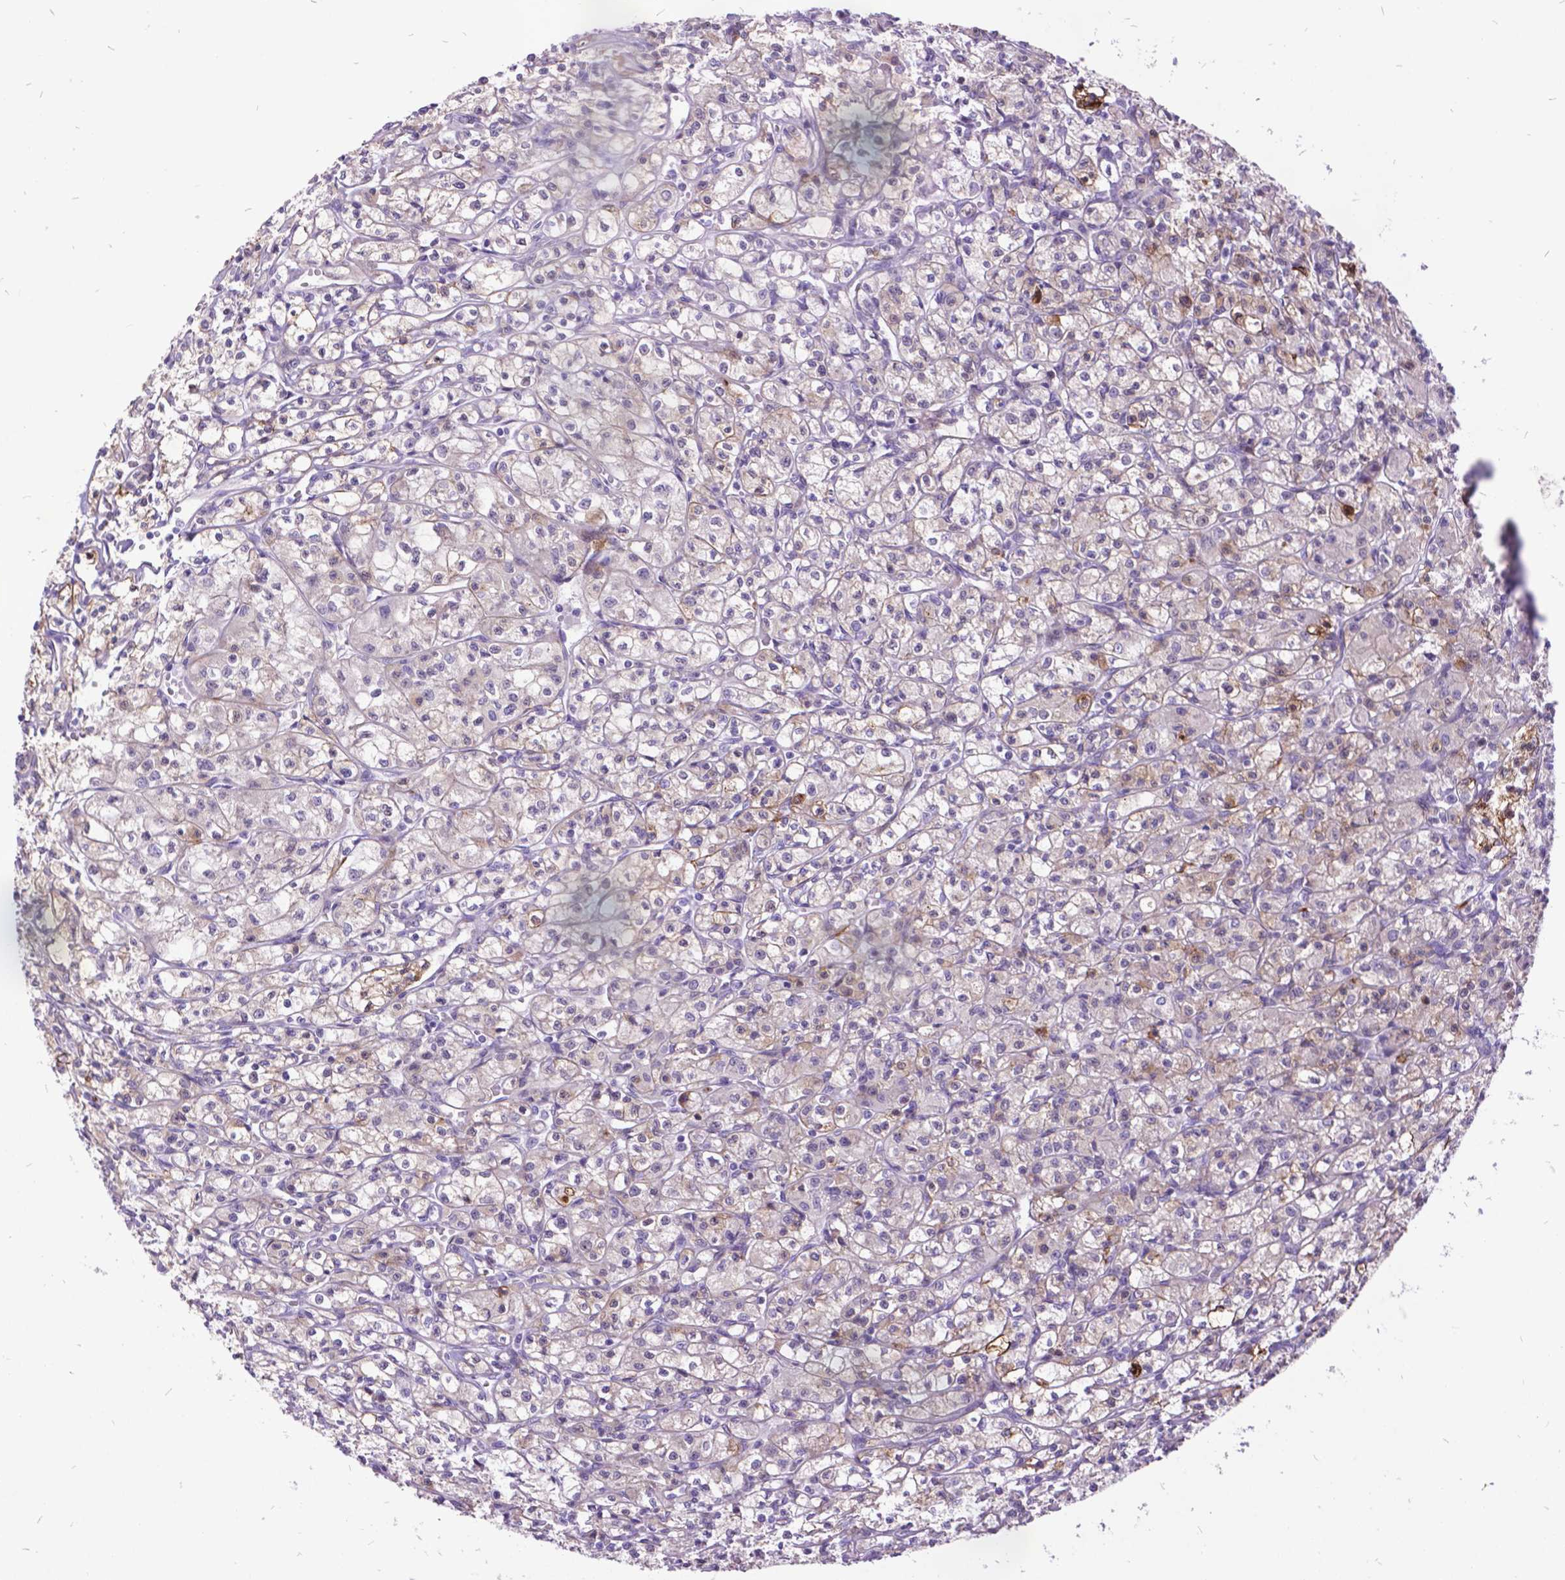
{"staining": {"intensity": "moderate", "quantity": "<25%", "location": "cytoplasmic/membranous"}, "tissue": "renal cancer", "cell_type": "Tumor cells", "image_type": "cancer", "snomed": [{"axis": "morphology", "description": "Adenocarcinoma, NOS"}, {"axis": "topography", "description": "Kidney"}], "caption": "Immunohistochemical staining of human renal cancer demonstrates low levels of moderate cytoplasmic/membranous positivity in approximately <25% of tumor cells.", "gene": "GRB7", "patient": {"sex": "female", "age": 70}}